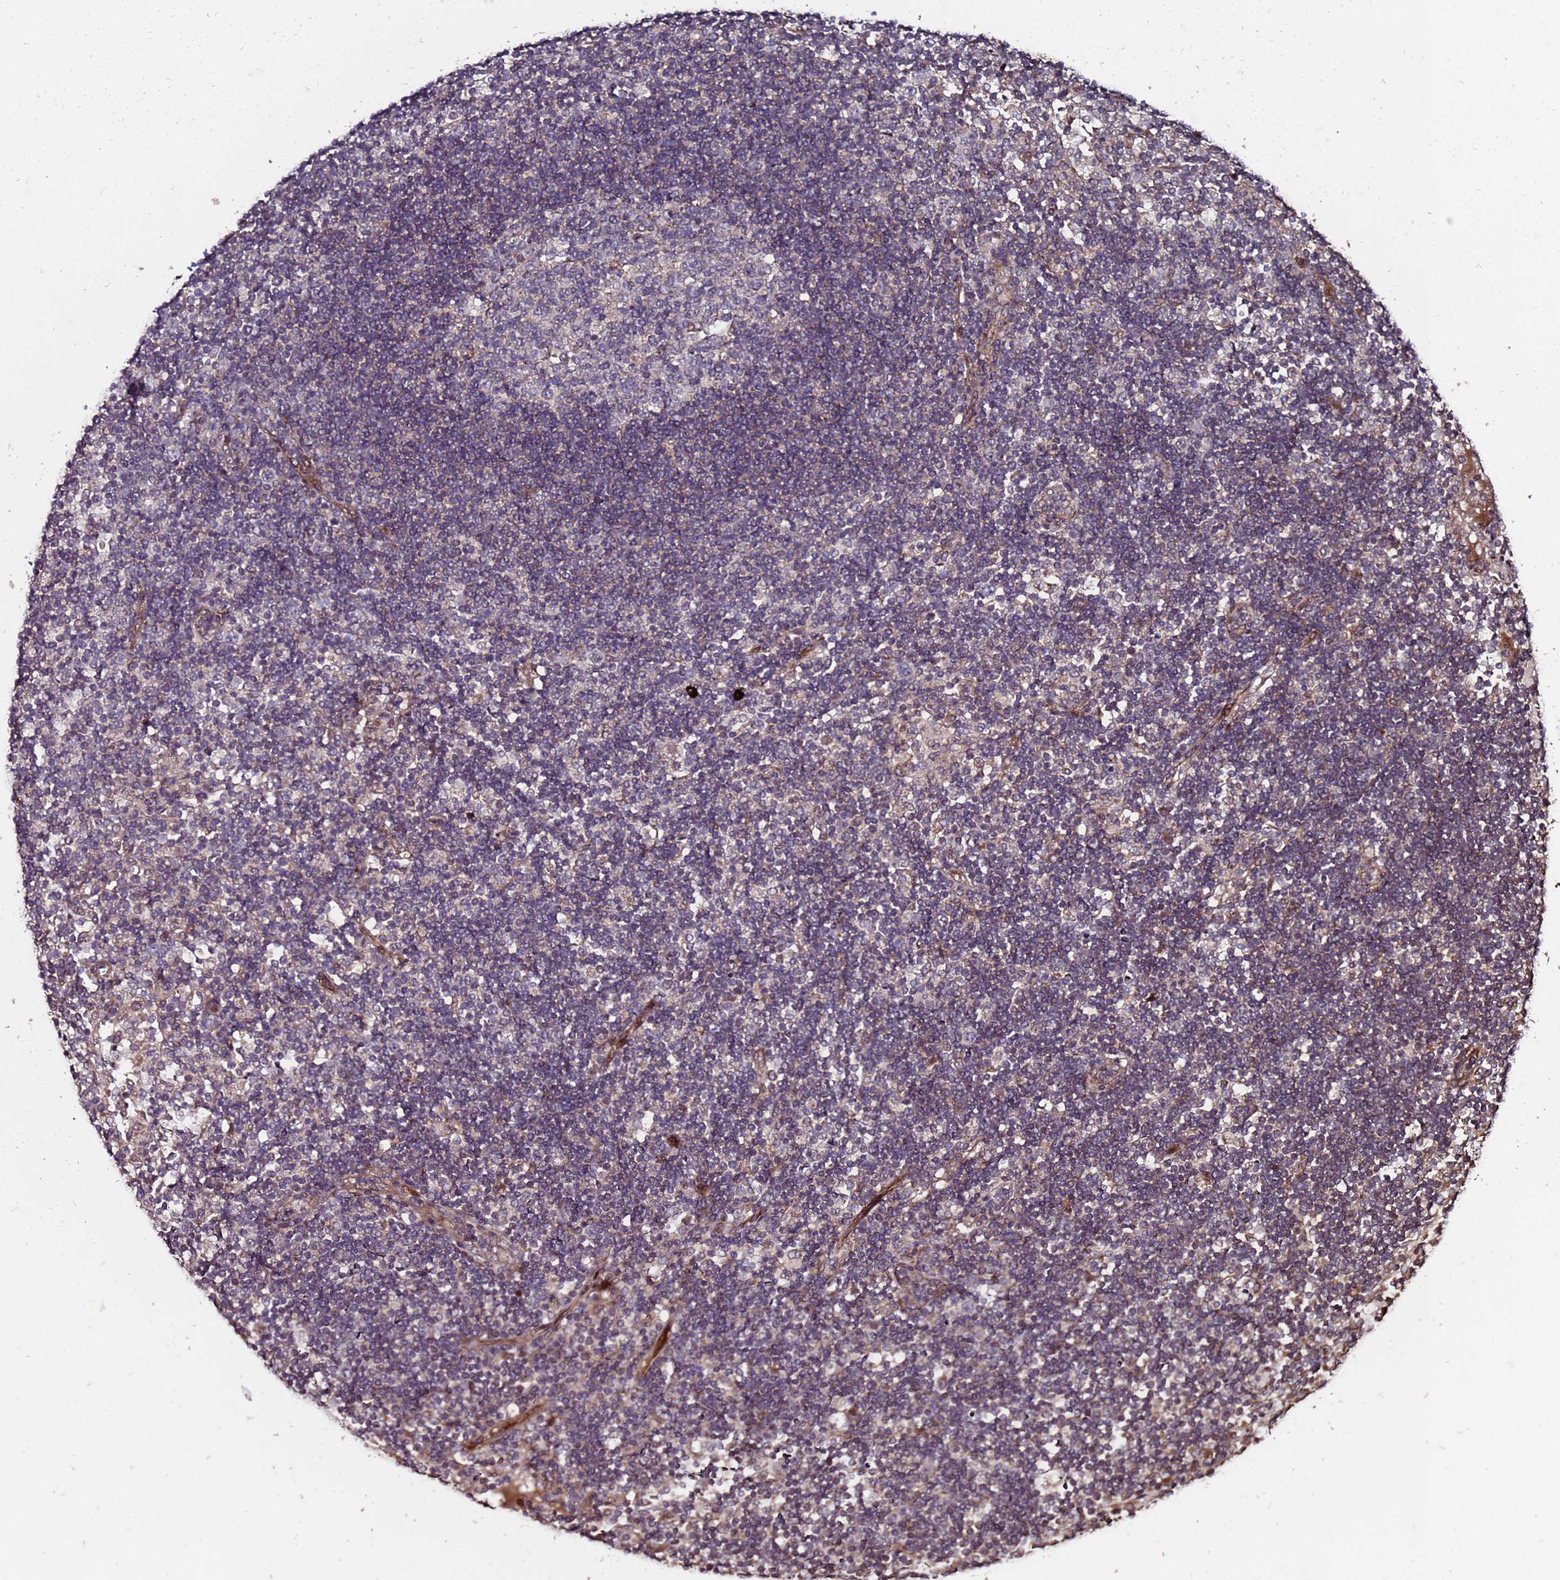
{"staining": {"intensity": "negative", "quantity": "none", "location": "none"}, "tissue": "lymph node", "cell_type": "Germinal center cells", "image_type": "normal", "snomed": [{"axis": "morphology", "description": "Normal tissue, NOS"}, {"axis": "topography", "description": "Lymph node"}], "caption": "Immunohistochemistry of normal lymph node shows no expression in germinal center cells.", "gene": "PRODH", "patient": {"sex": "female", "age": 53}}